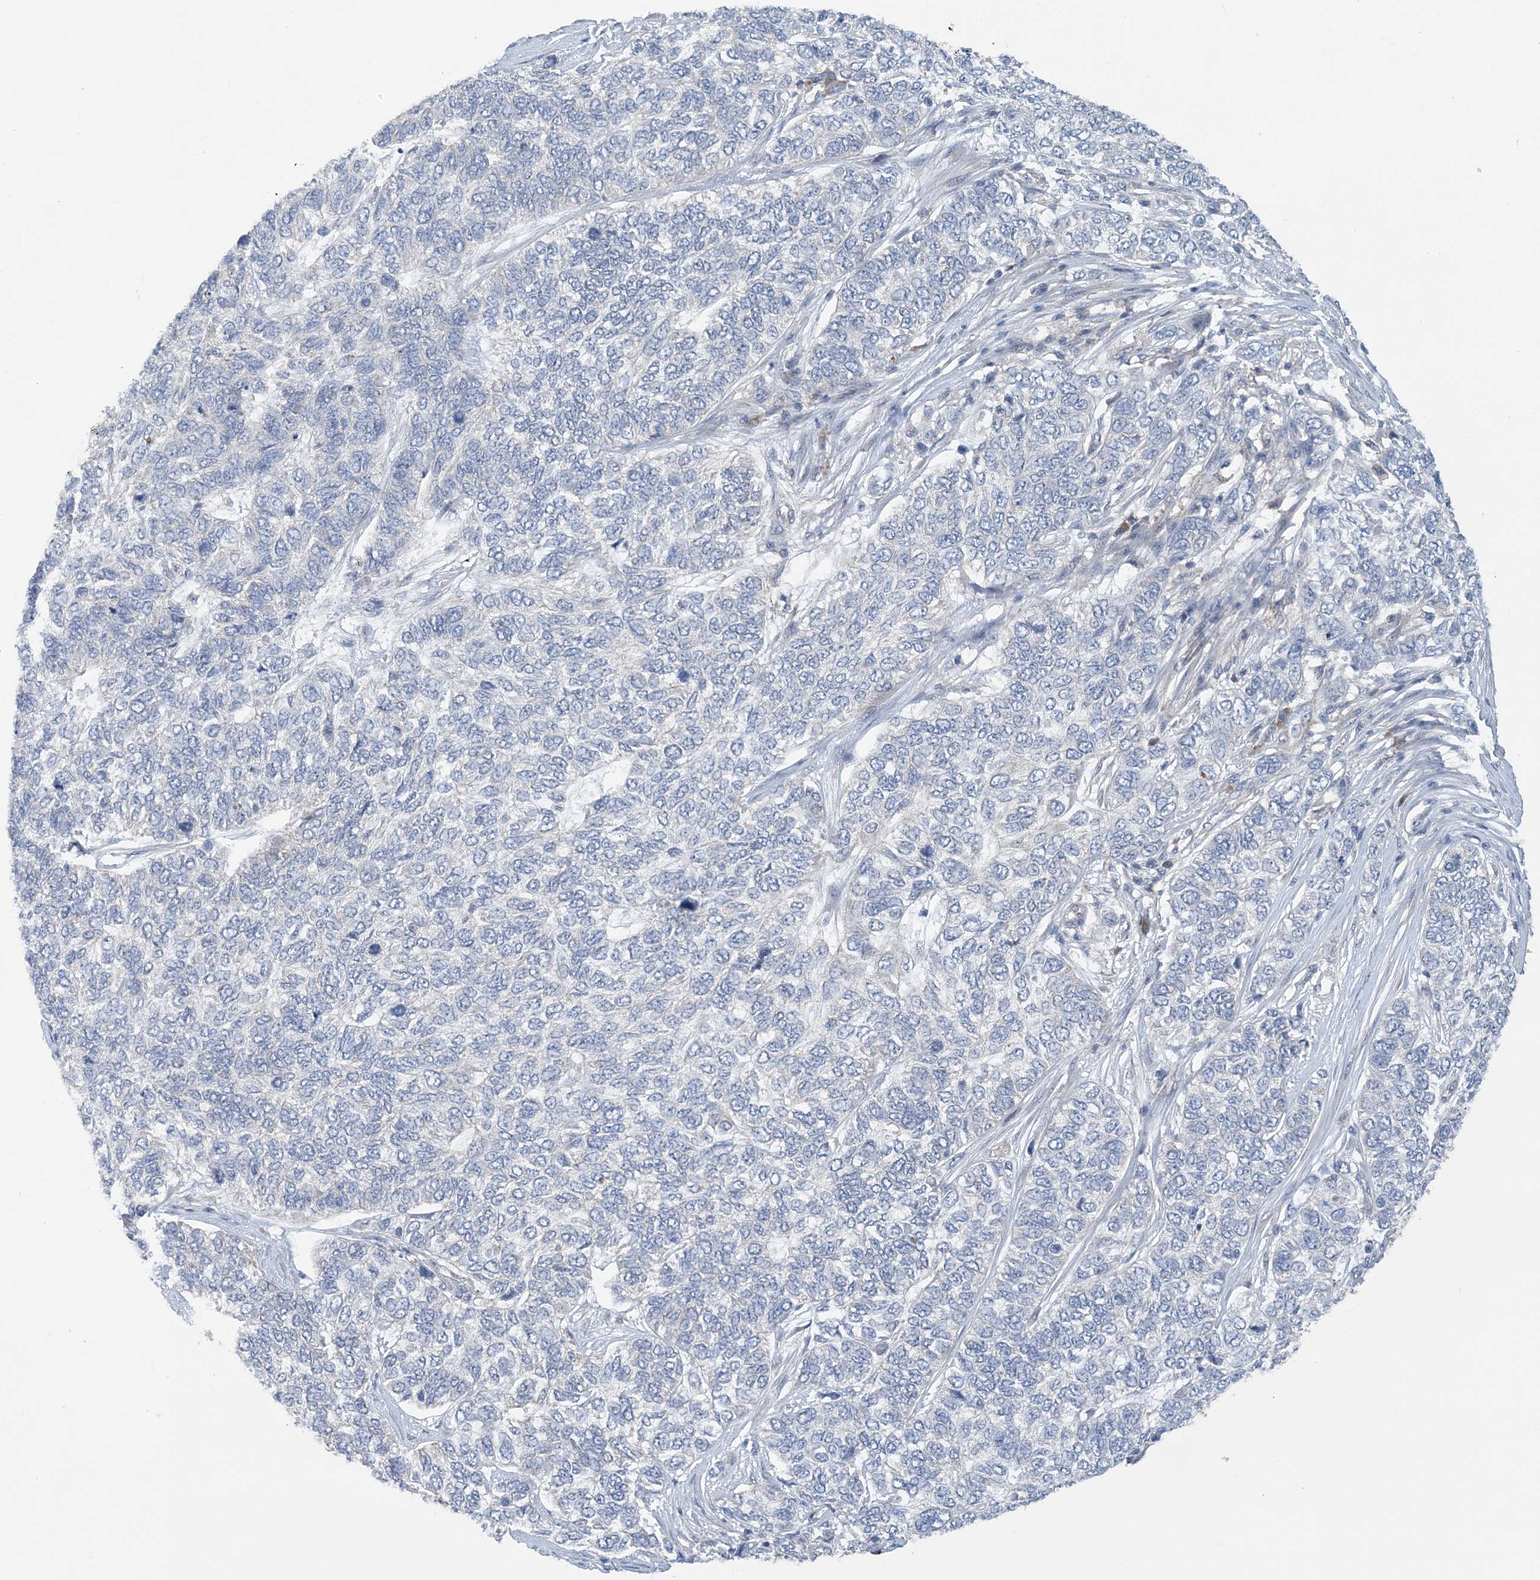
{"staining": {"intensity": "negative", "quantity": "none", "location": "none"}, "tissue": "skin cancer", "cell_type": "Tumor cells", "image_type": "cancer", "snomed": [{"axis": "morphology", "description": "Basal cell carcinoma"}, {"axis": "topography", "description": "Skin"}], "caption": "Immunohistochemical staining of human skin cancer (basal cell carcinoma) shows no significant expression in tumor cells.", "gene": "COPE", "patient": {"sex": "female", "age": 65}}